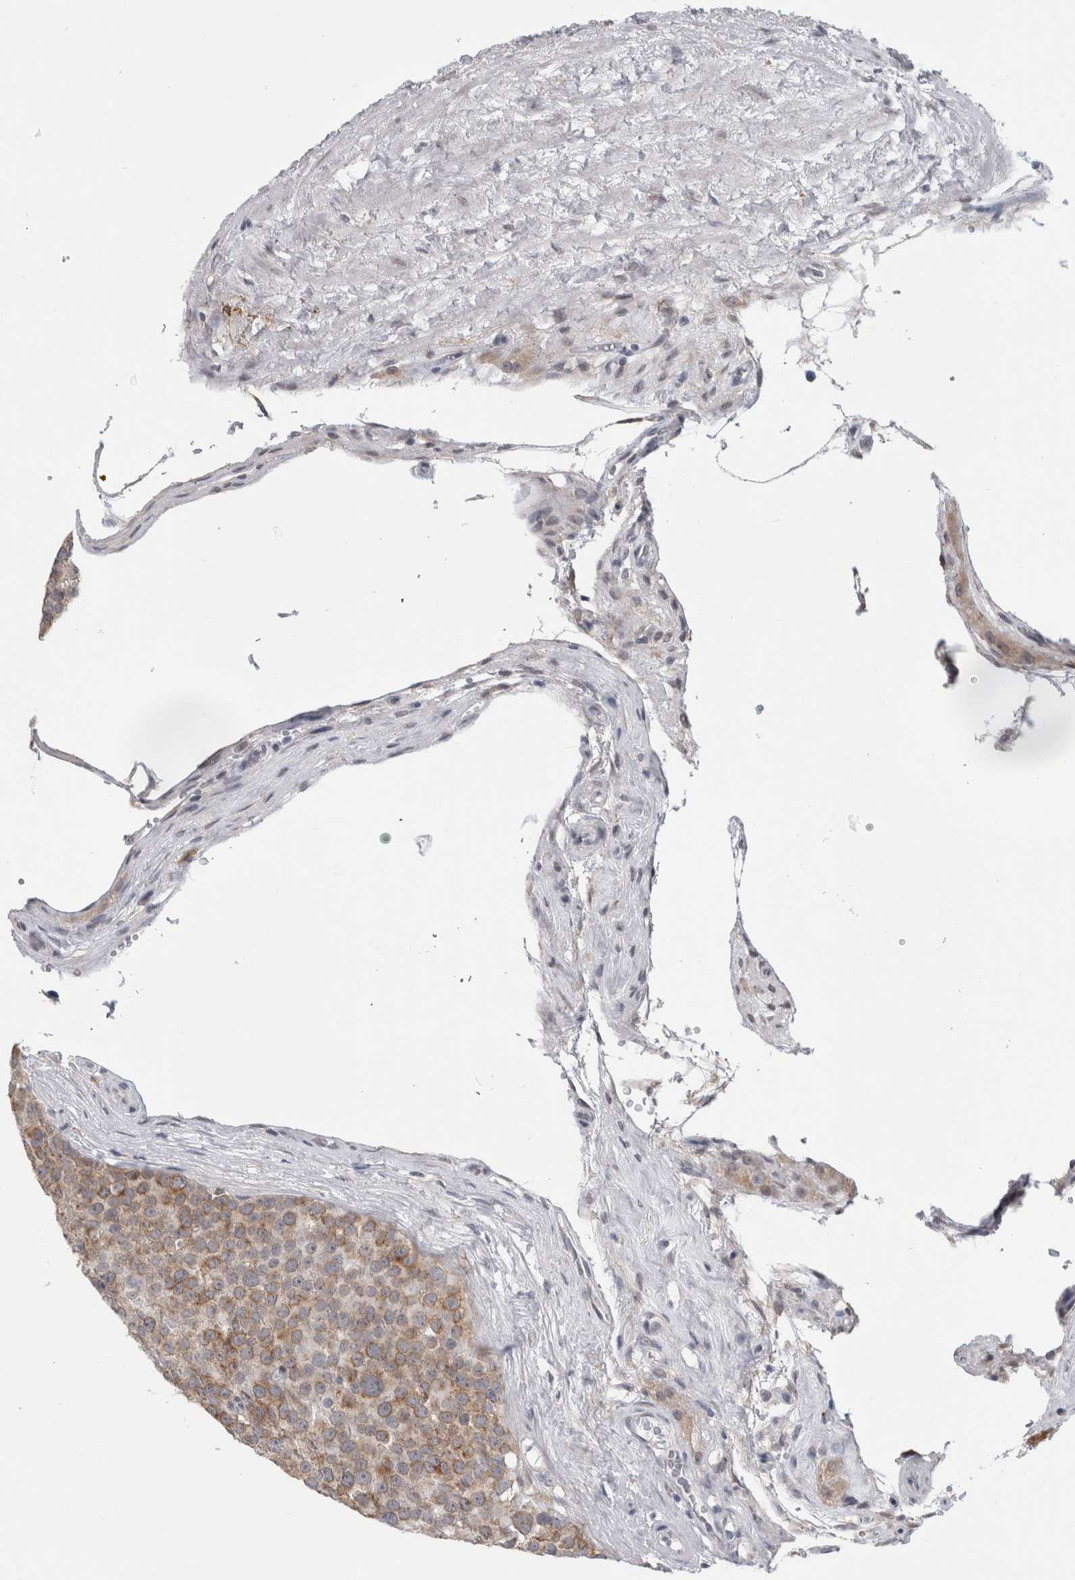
{"staining": {"intensity": "moderate", "quantity": "25%-75%", "location": "cytoplasmic/membranous"}, "tissue": "testis cancer", "cell_type": "Tumor cells", "image_type": "cancer", "snomed": [{"axis": "morphology", "description": "Seminoma, NOS"}, {"axis": "topography", "description": "Testis"}], "caption": "The histopathology image displays staining of testis cancer, revealing moderate cytoplasmic/membranous protein positivity (brown color) within tumor cells. (IHC, brightfield microscopy, high magnification).", "gene": "TMEM242", "patient": {"sex": "male", "age": 71}}